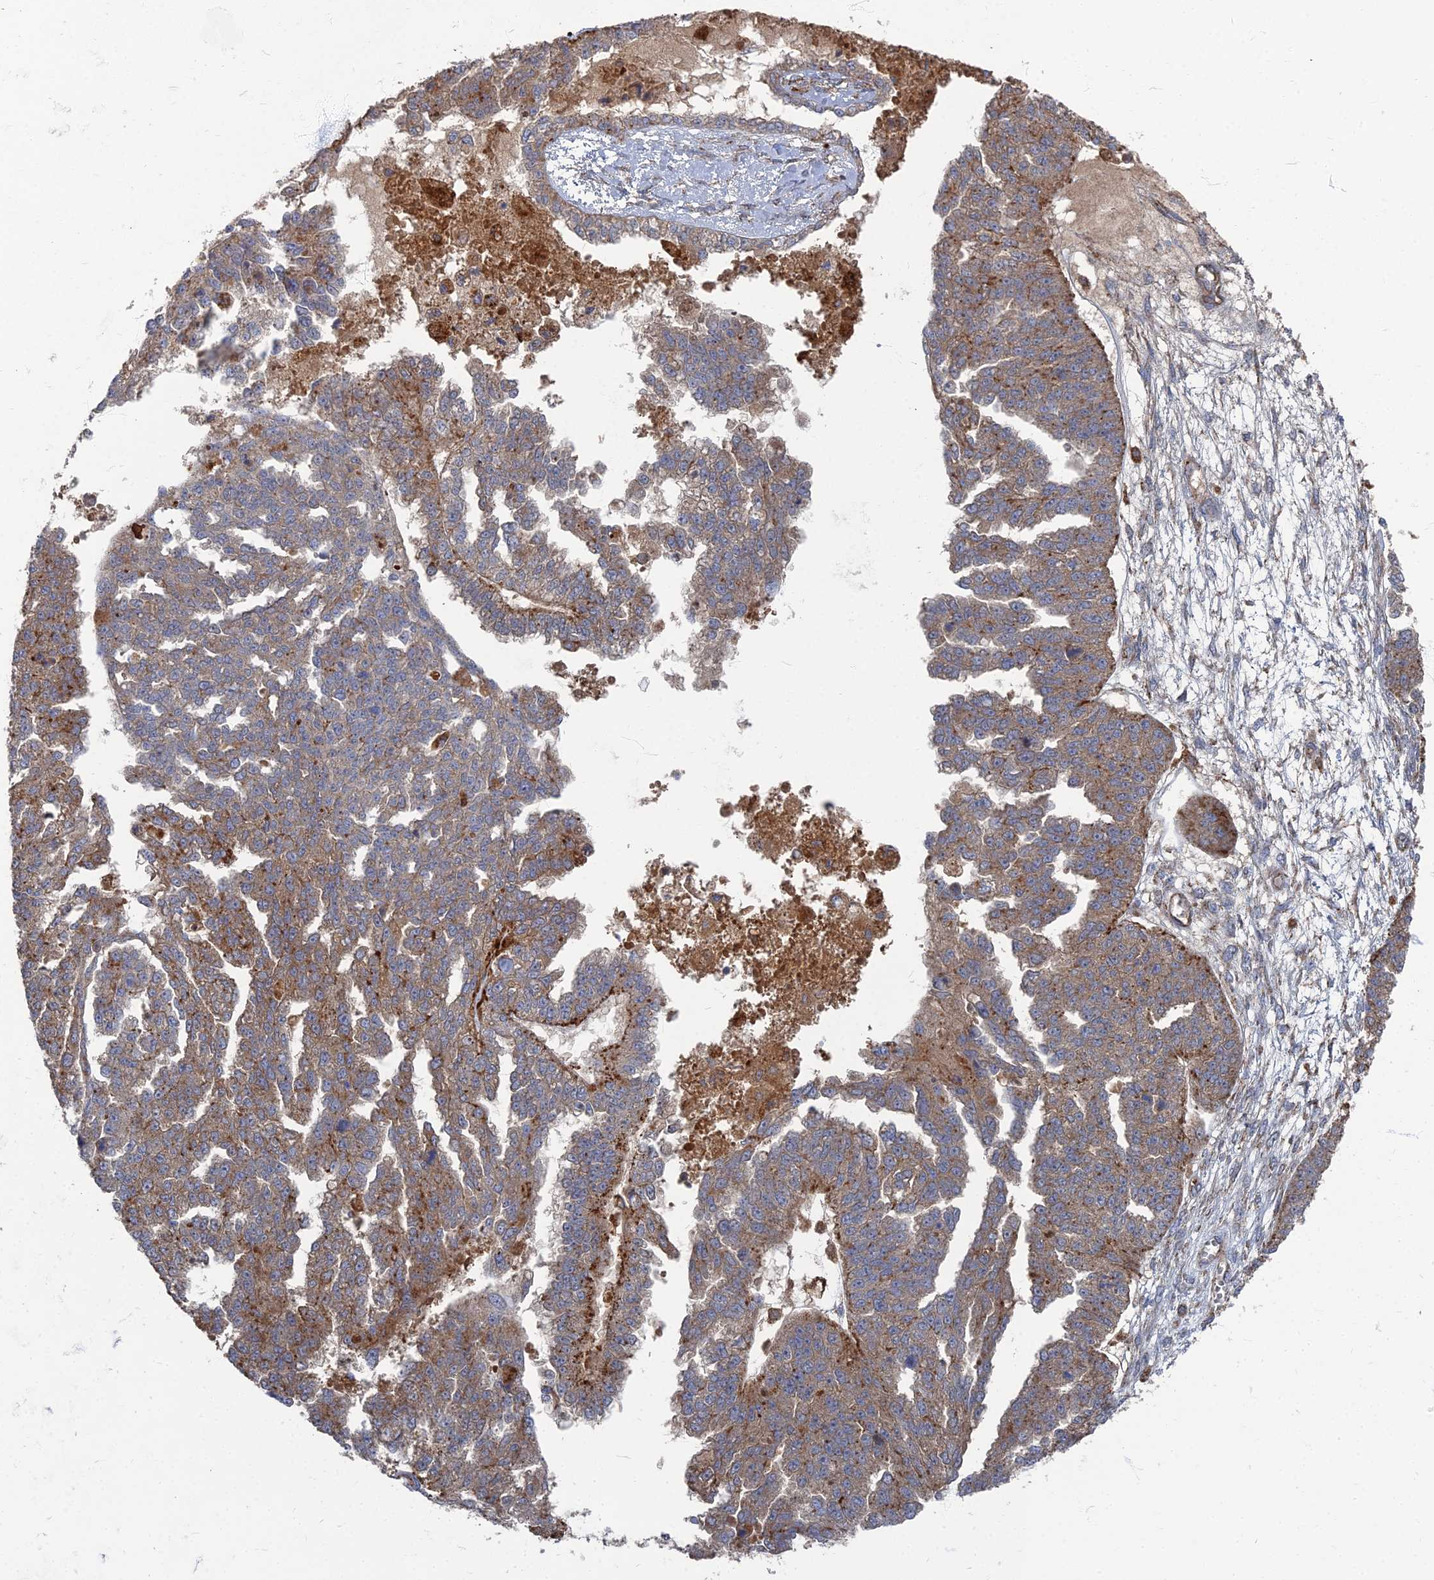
{"staining": {"intensity": "moderate", "quantity": ">75%", "location": "cytoplasmic/membranous"}, "tissue": "ovarian cancer", "cell_type": "Tumor cells", "image_type": "cancer", "snomed": [{"axis": "morphology", "description": "Cystadenocarcinoma, serous, NOS"}, {"axis": "topography", "description": "Ovary"}], "caption": "High-power microscopy captured an immunohistochemistry (IHC) photomicrograph of serous cystadenocarcinoma (ovarian), revealing moderate cytoplasmic/membranous staining in approximately >75% of tumor cells.", "gene": "PPCDC", "patient": {"sex": "female", "age": 58}}